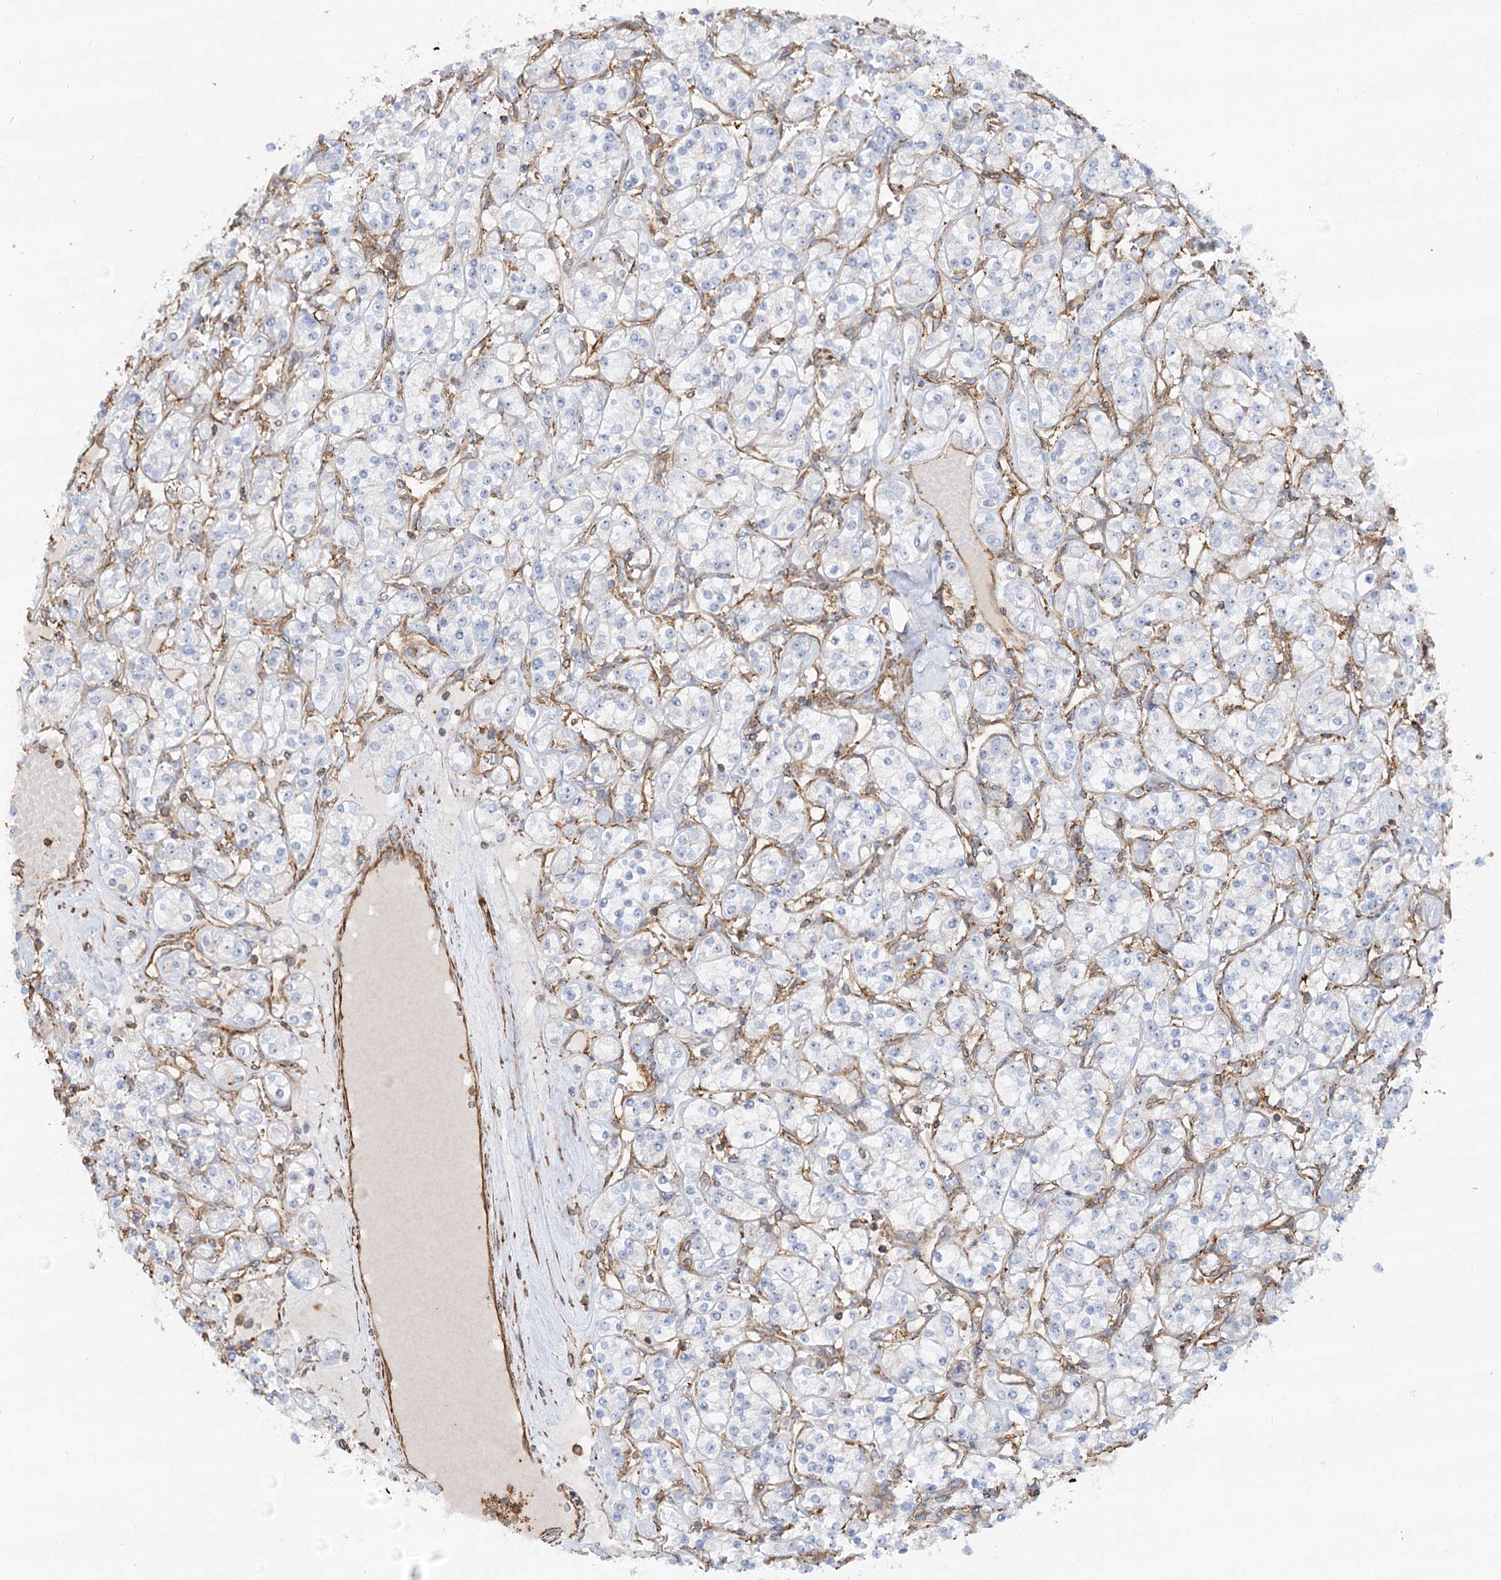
{"staining": {"intensity": "negative", "quantity": "none", "location": "none"}, "tissue": "renal cancer", "cell_type": "Tumor cells", "image_type": "cancer", "snomed": [{"axis": "morphology", "description": "Adenocarcinoma, NOS"}, {"axis": "topography", "description": "Kidney"}], "caption": "Tumor cells are negative for brown protein staining in renal cancer (adenocarcinoma).", "gene": "WDR36", "patient": {"sex": "male", "age": 77}}